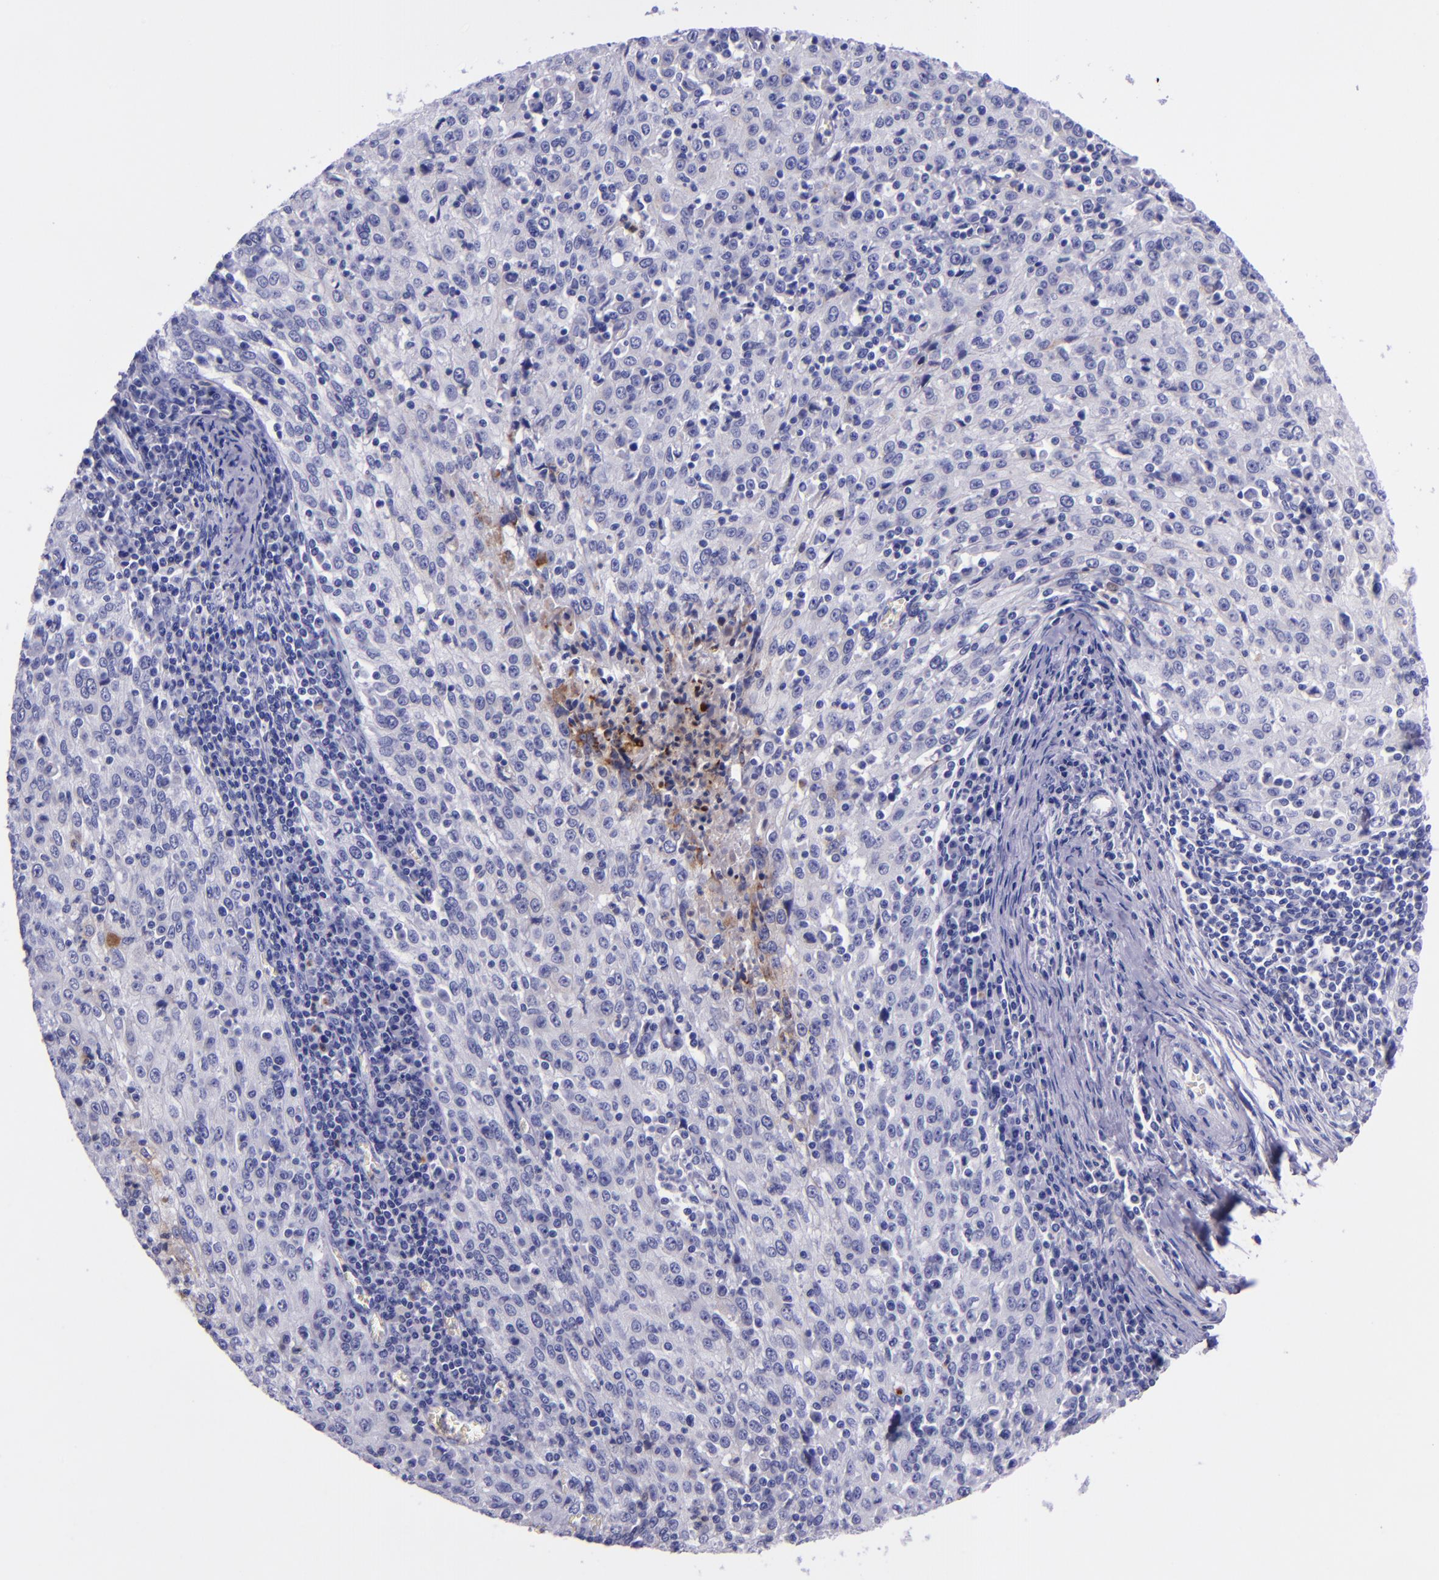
{"staining": {"intensity": "negative", "quantity": "none", "location": "none"}, "tissue": "cervical cancer", "cell_type": "Tumor cells", "image_type": "cancer", "snomed": [{"axis": "morphology", "description": "Squamous cell carcinoma, NOS"}, {"axis": "topography", "description": "Cervix"}], "caption": "Squamous cell carcinoma (cervical) was stained to show a protein in brown. There is no significant expression in tumor cells.", "gene": "SLPI", "patient": {"sex": "female", "age": 27}}